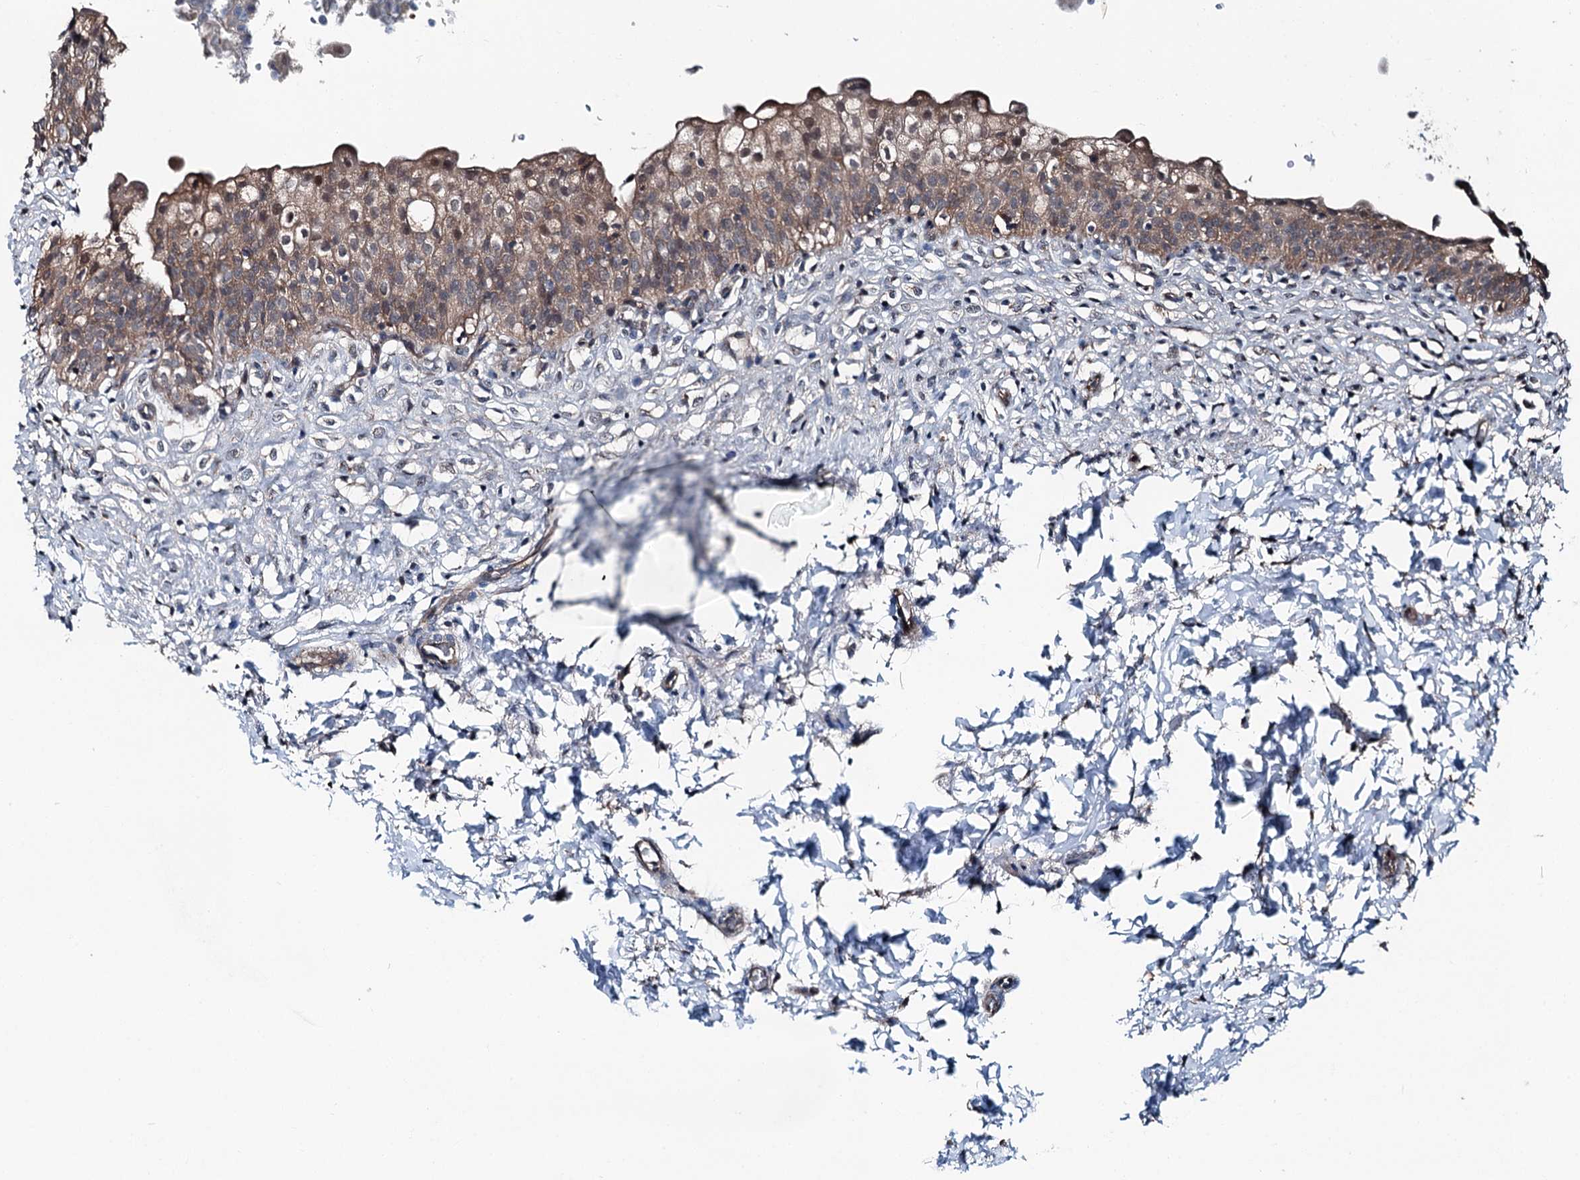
{"staining": {"intensity": "moderate", "quantity": ">75%", "location": "cytoplasmic/membranous"}, "tissue": "urinary bladder", "cell_type": "Urothelial cells", "image_type": "normal", "snomed": [{"axis": "morphology", "description": "Normal tissue, NOS"}, {"axis": "topography", "description": "Urinary bladder"}], "caption": "High-power microscopy captured an immunohistochemistry (IHC) histopathology image of normal urinary bladder, revealing moderate cytoplasmic/membranous staining in about >75% of urothelial cells. (Stains: DAB in brown, nuclei in blue, Microscopy: brightfield microscopy at high magnification).", "gene": "PSMD13", "patient": {"sex": "male", "age": 55}}